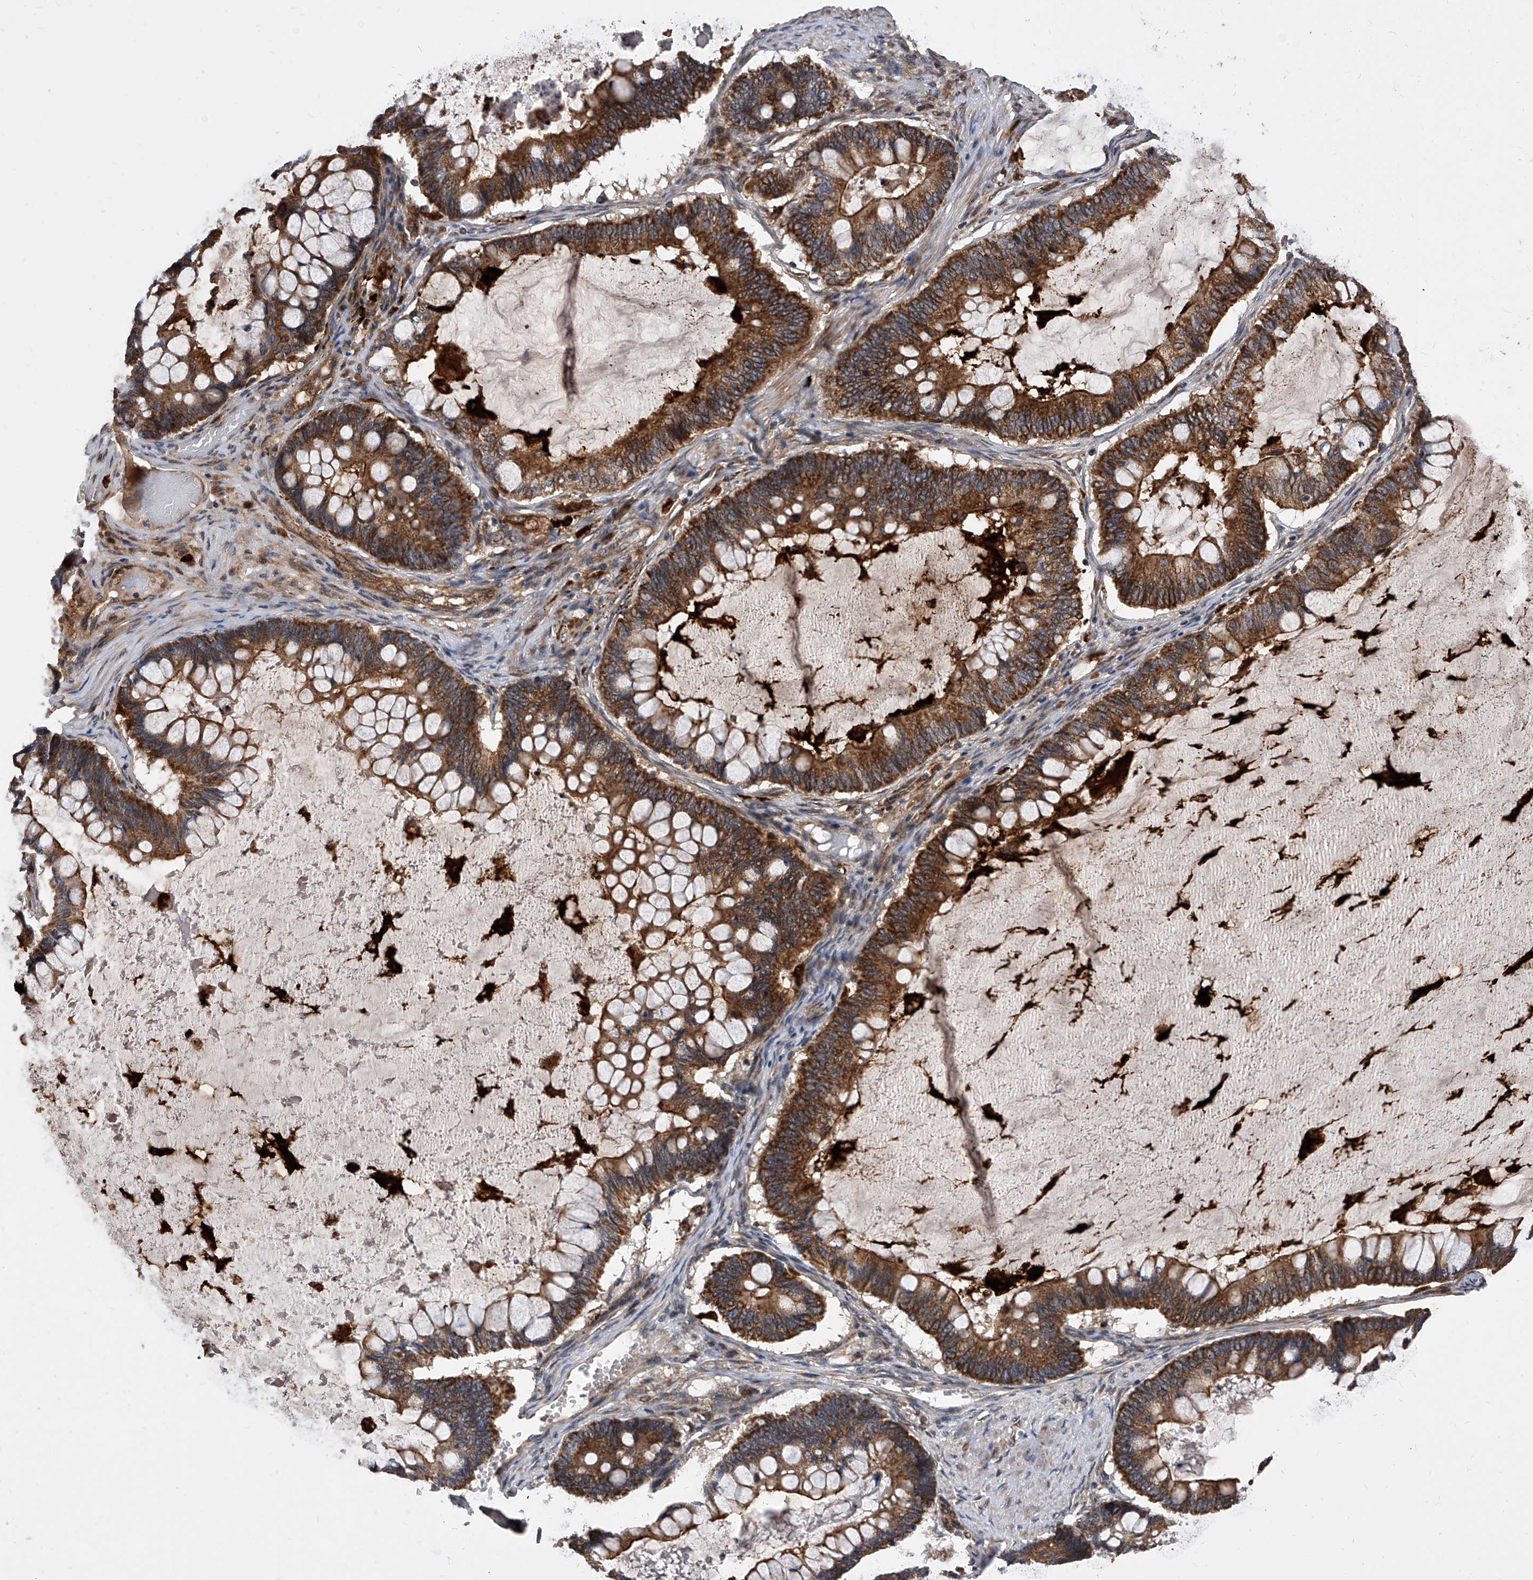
{"staining": {"intensity": "strong", "quantity": ">75%", "location": "cytoplasmic/membranous"}, "tissue": "ovarian cancer", "cell_type": "Tumor cells", "image_type": "cancer", "snomed": [{"axis": "morphology", "description": "Cystadenocarcinoma, mucinous, NOS"}, {"axis": "topography", "description": "Ovary"}], "caption": "A micrograph of mucinous cystadenocarcinoma (ovarian) stained for a protein exhibits strong cytoplasmic/membranous brown staining in tumor cells. The staining is performed using DAB (3,3'-diaminobenzidine) brown chromogen to label protein expression. The nuclei are counter-stained blue using hematoxylin.", "gene": "SOBP", "patient": {"sex": "female", "age": 61}}